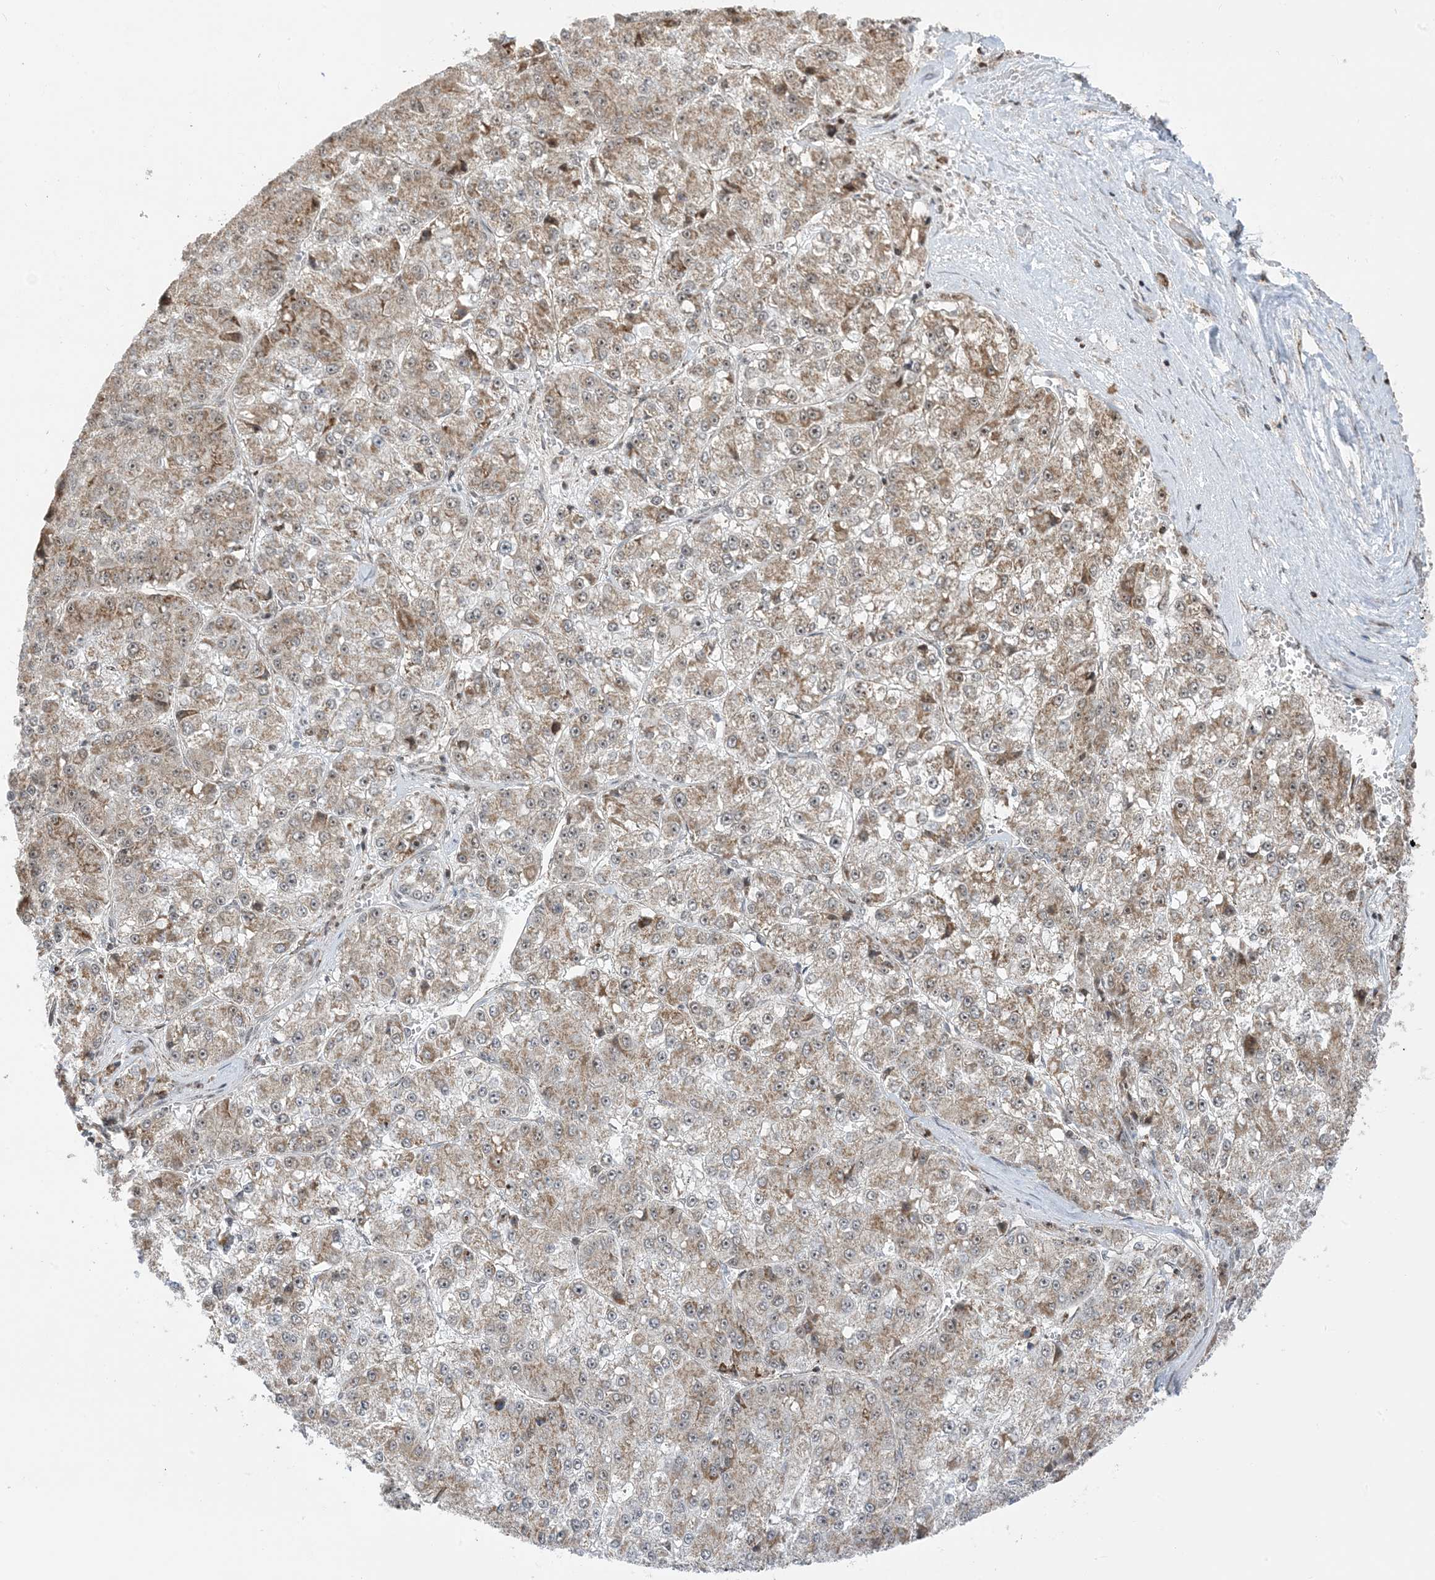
{"staining": {"intensity": "moderate", "quantity": ">75%", "location": "cytoplasmic/membranous,nuclear"}, "tissue": "liver cancer", "cell_type": "Tumor cells", "image_type": "cancer", "snomed": [{"axis": "morphology", "description": "Carcinoma, Hepatocellular, NOS"}, {"axis": "topography", "description": "Liver"}], "caption": "Hepatocellular carcinoma (liver) stained with a brown dye displays moderate cytoplasmic/membranous and nuclear positive expression in about >75% of tumor cells.", "gene": "MAPKBP1", "patient": {"sex": "female", "age": 73}}